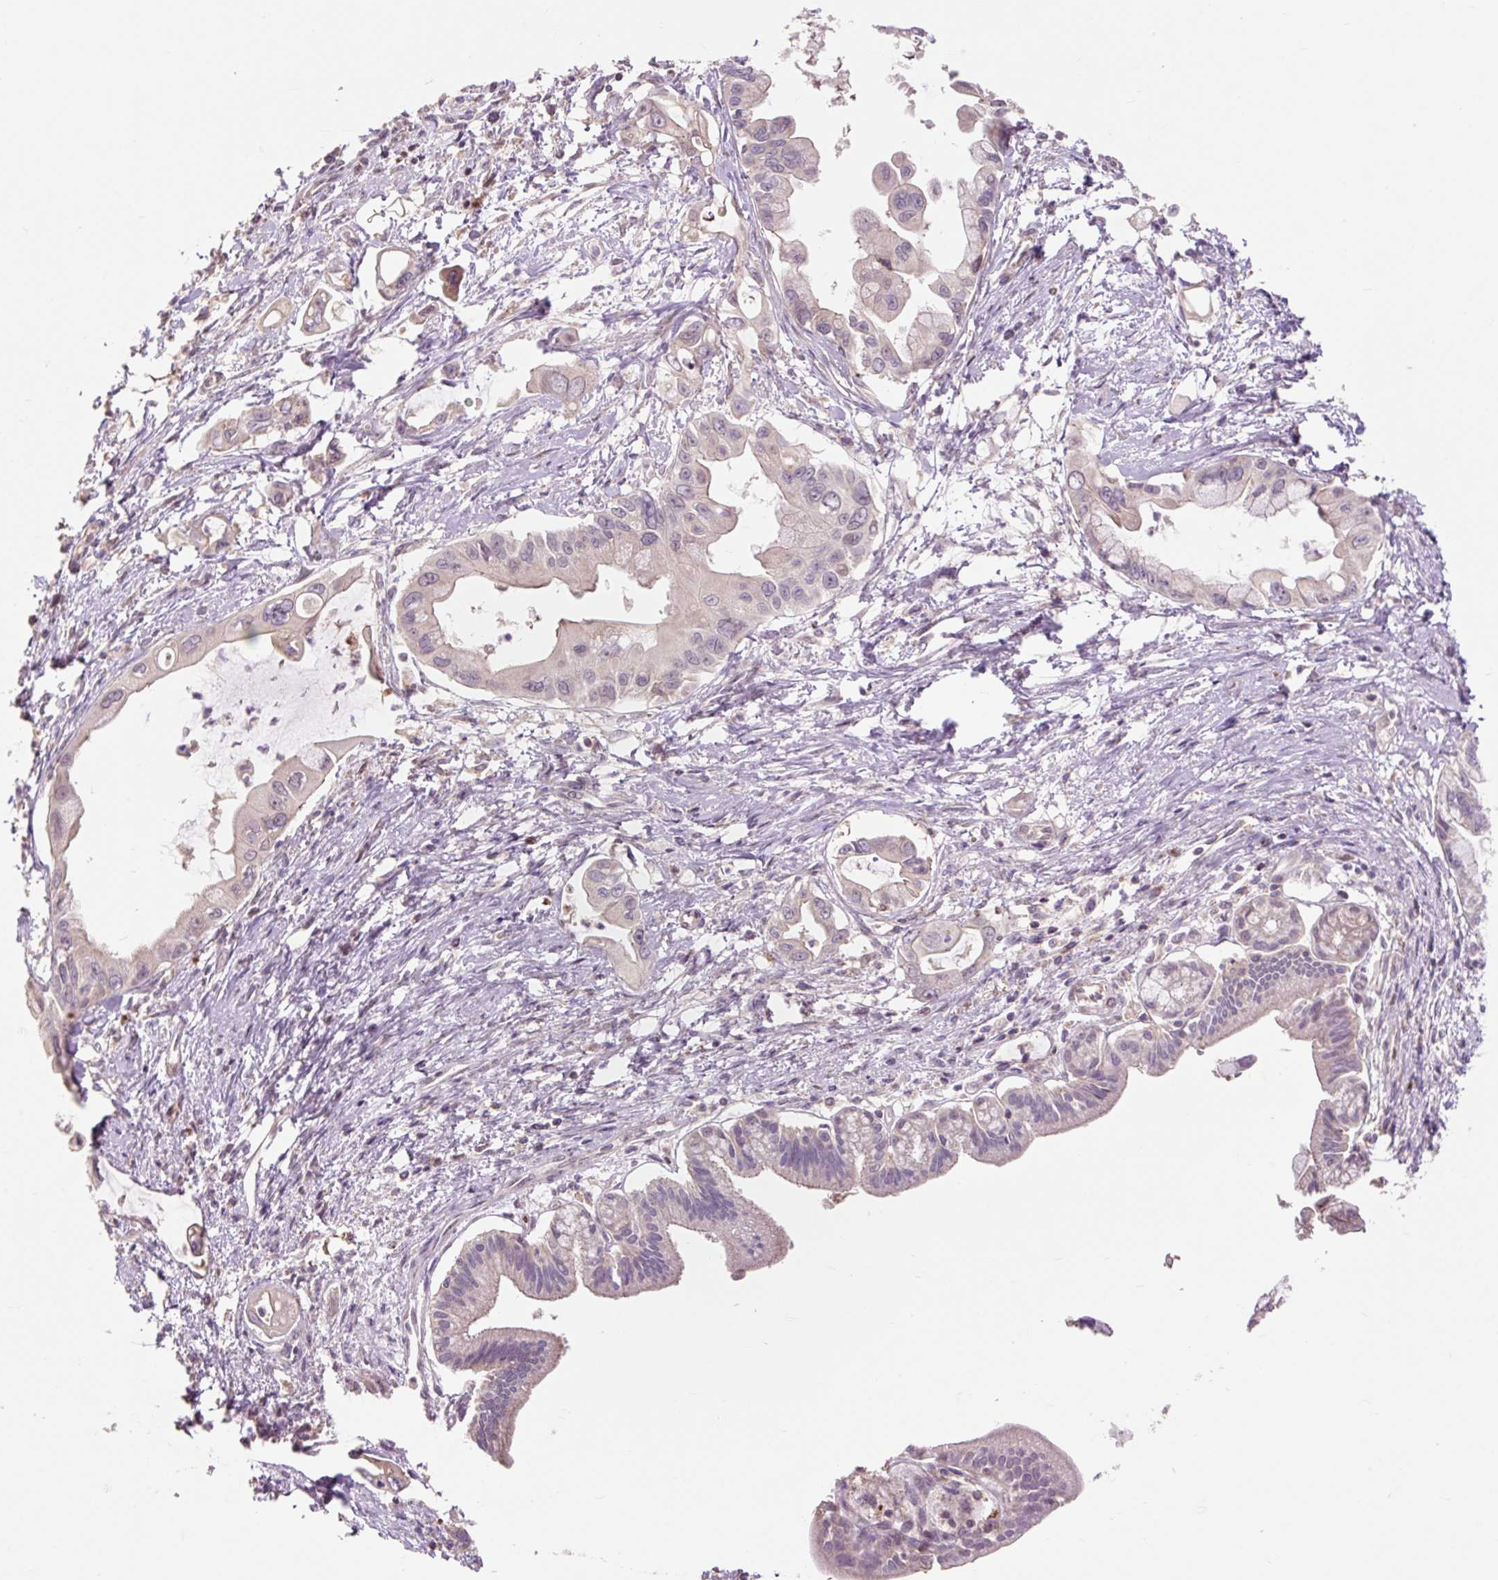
{"staining": {"intensity": "negative", "quantity": "none", "location": "none"}, "tissue": "pancreatic cancer", "cell_type": "Tumor cells", "image_type": "cancer", "snomed": [{"axis": "morphology", "description": "Adenocarcinoma, NOS"}, {"axis": "topography", "description": "Pancreas"}], "caption": "The IHC histopathology image has no significant positivity in tumor cells of adenocarcinoma (pancreatic) tissue.", "gene": "PRIMPOL", "patient": {"sex": "male", "age": 61}}